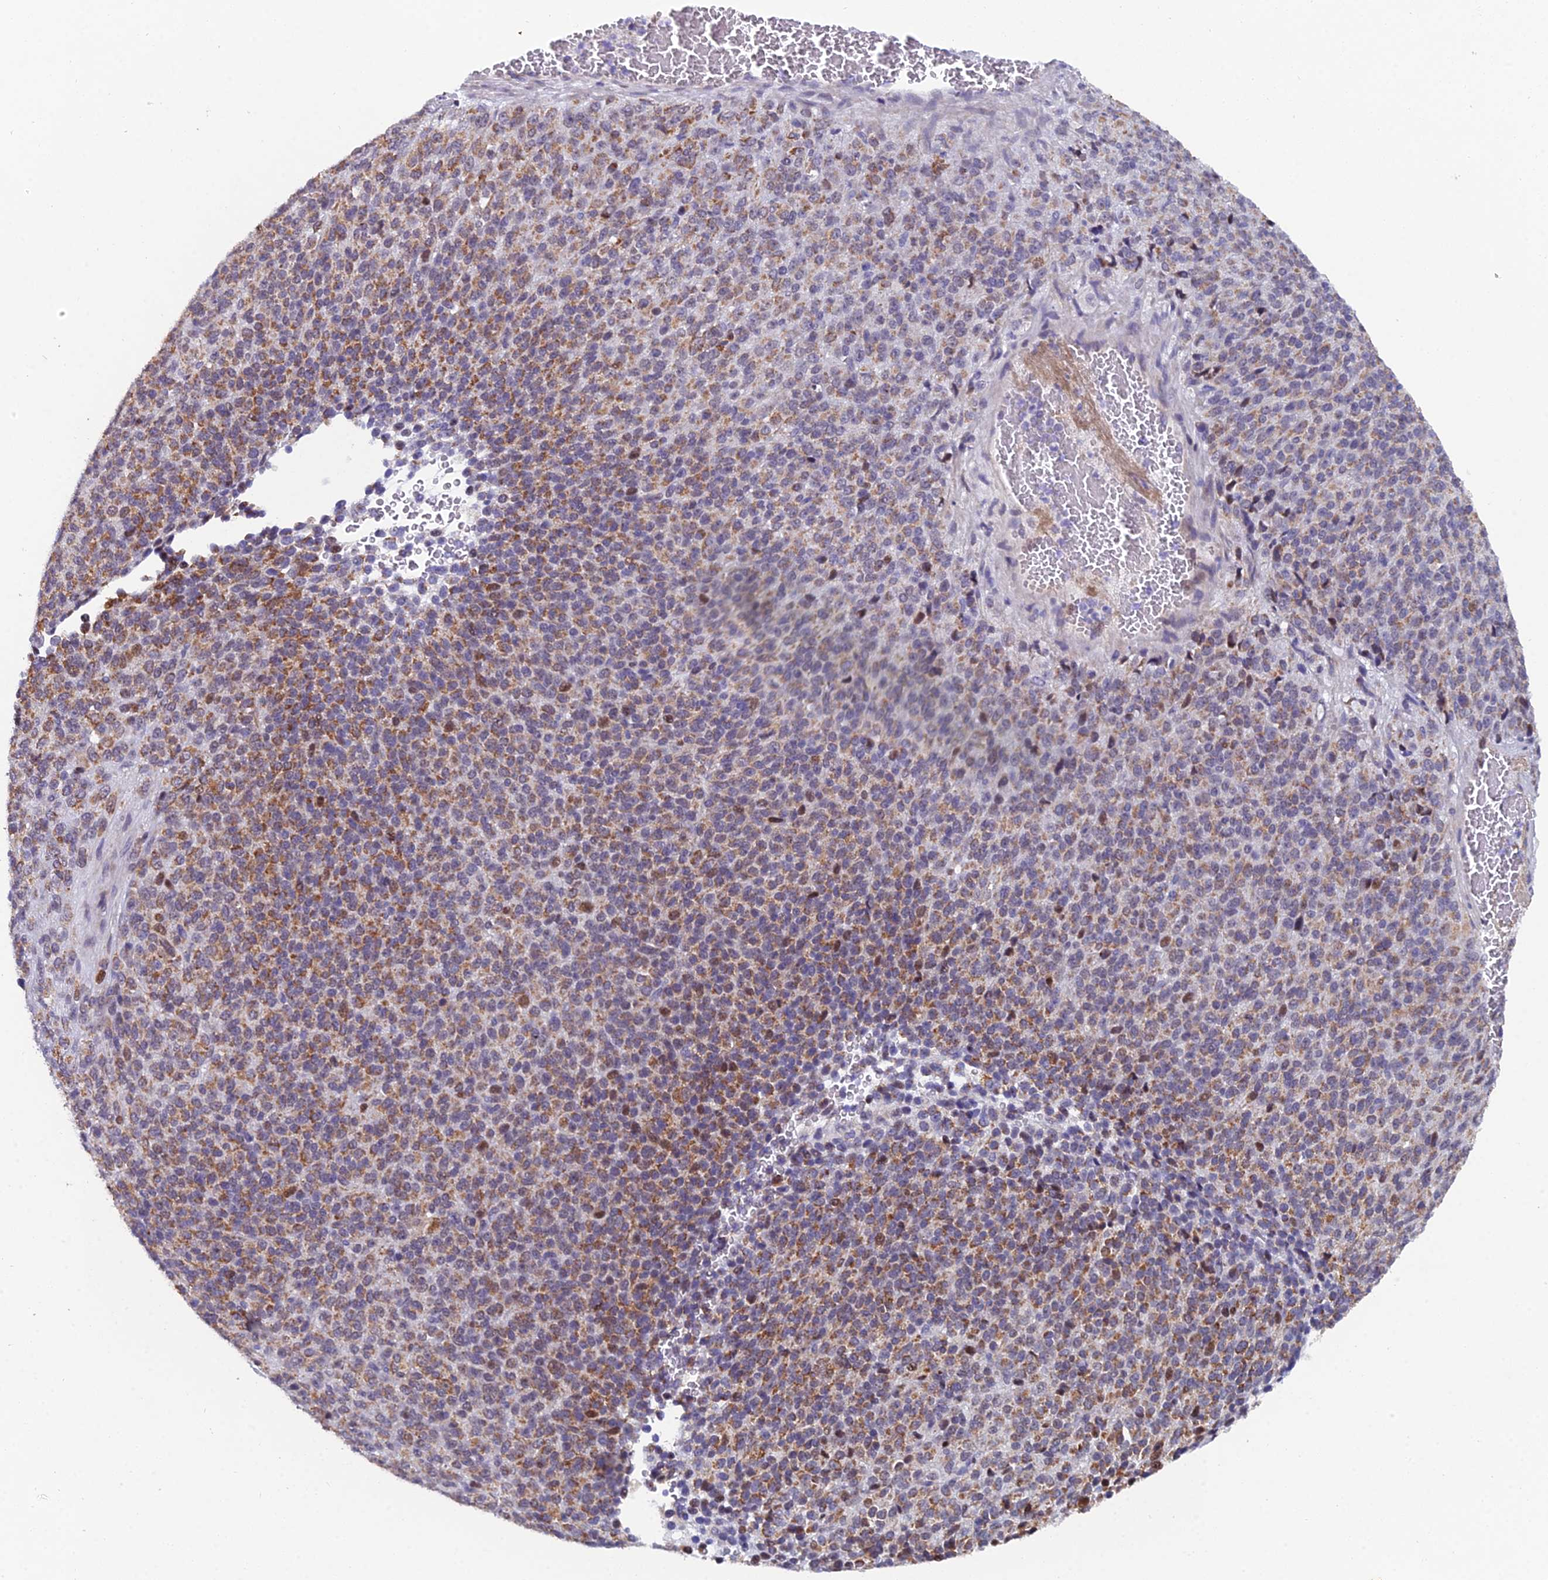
{"staining": {"intensity": "moderate", "quantity": ">75%", "location": "cytoplasmic/membranous"}, "tissue": "melanoma", "cell_type": "Tumor cells", "image_type": "cancer", "snomed": [{"axis": "morphology", "description": "Malignant melanoma, Metastatic site"}, {"axis": "topography", "description": "Brain"}], "caption": "Malignant melanoma (metastatic site) stained with DAB IHC exhibits medium levels of moderate cytoplasmic/membranous staining in approximately >75% of tumor cells.", "gene": "XKR9", "patient": {"sex": "female", "age": 56}}